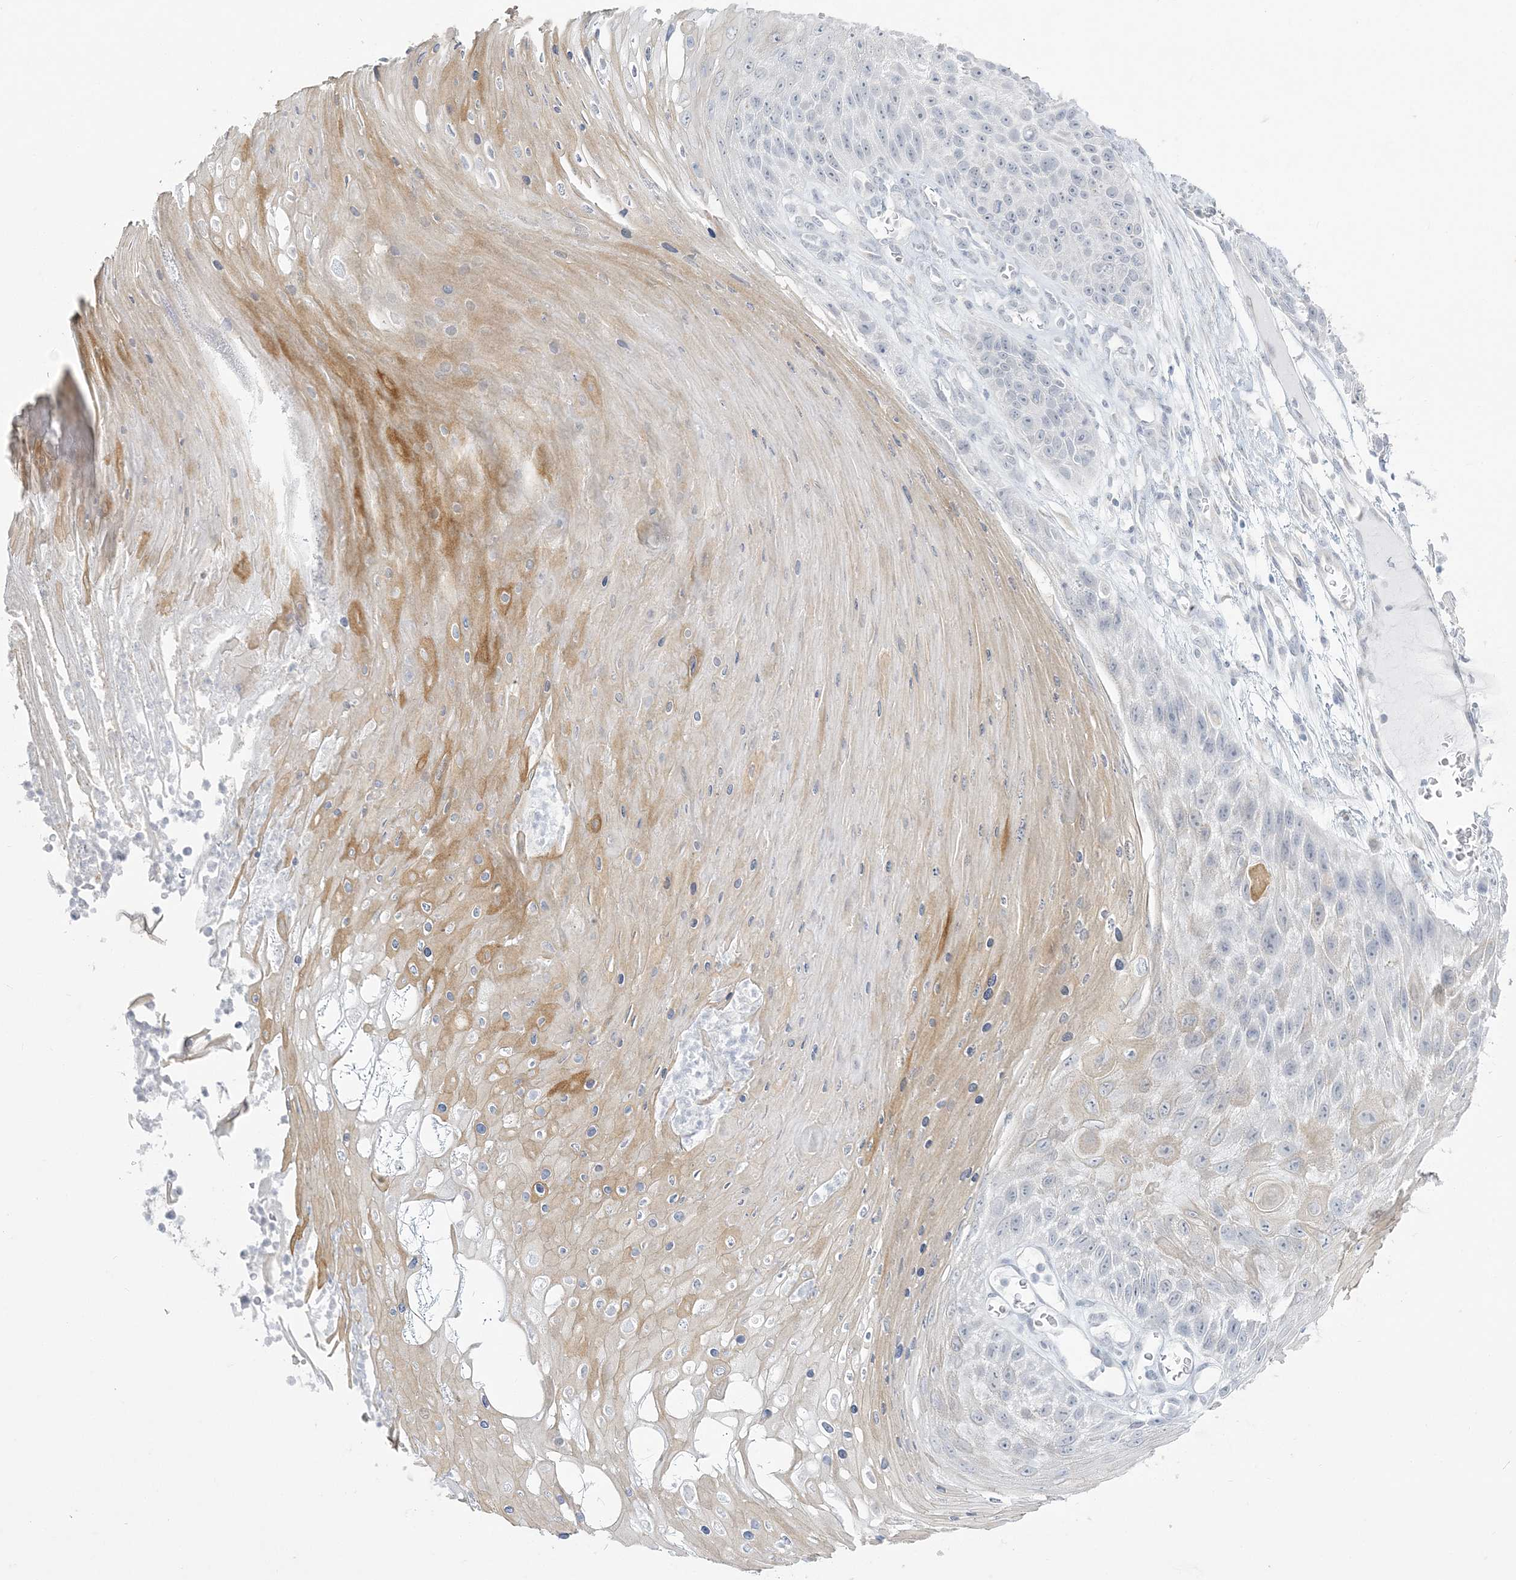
{"staining": {"intensity": "negative", "quantity": "none", "location": "none"}, "tissue": "skin cancer", "cell_type": "Tumor cells", "image_type": "cancer", "snomed": [{"axis": "morphology", "description": "Squamous cell carcinoma, NOS"}, {"axis": "topography", "description": "Skin"}], "caption": "High power microscopy image of an immunohistochemistry micrograph of skin squamous cell carcinoma, revealing no significant expression in tumor cells. (Brightfield microscopy of DAB immunohistochemistry at high magnification).", "gene": "ZC3H6", "patient": {"sex": "female", "age": 88}}